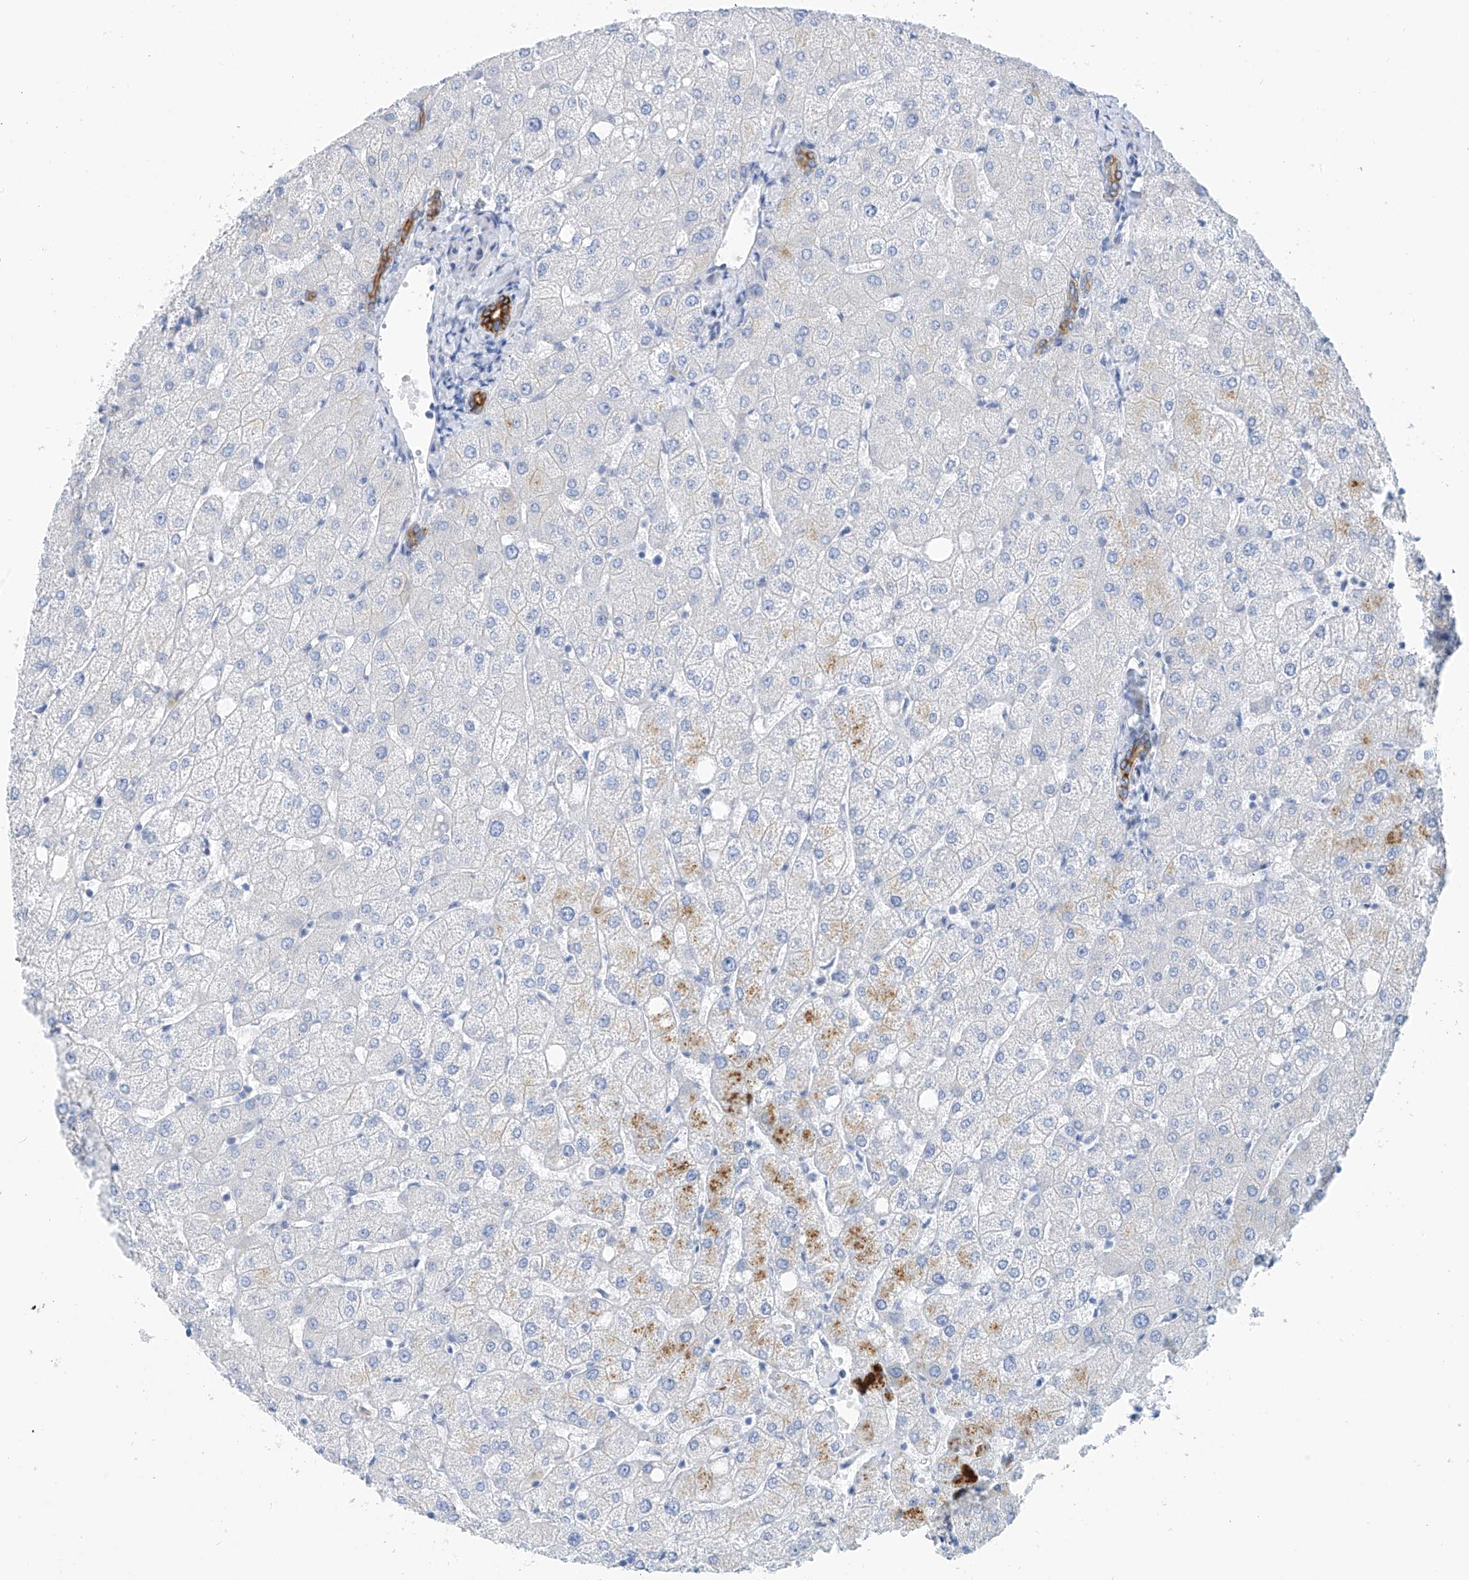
{"staining": {"intensity": "strong", "quantity": ">75%", "location": "cytoplasmic/membranous"}, "tissue": "liver", "cell_type": "Cholangiocytes", "image_type": "normal", "snomed": [{"axis": "morphology", "description": "Normal tissue, NOS"}, {"axis": "topography", "description": "Liver"}], "caption": "Immunohistochemistry image of unremarkable human liver stained for a protein (brown), which demonstrates high levels of strong cytoplasmic/membranous positivity in approximately >75% of cholangiocytes.", "gene": "PIK3C2B", "patient": {"sex": "female", "age": 54}}